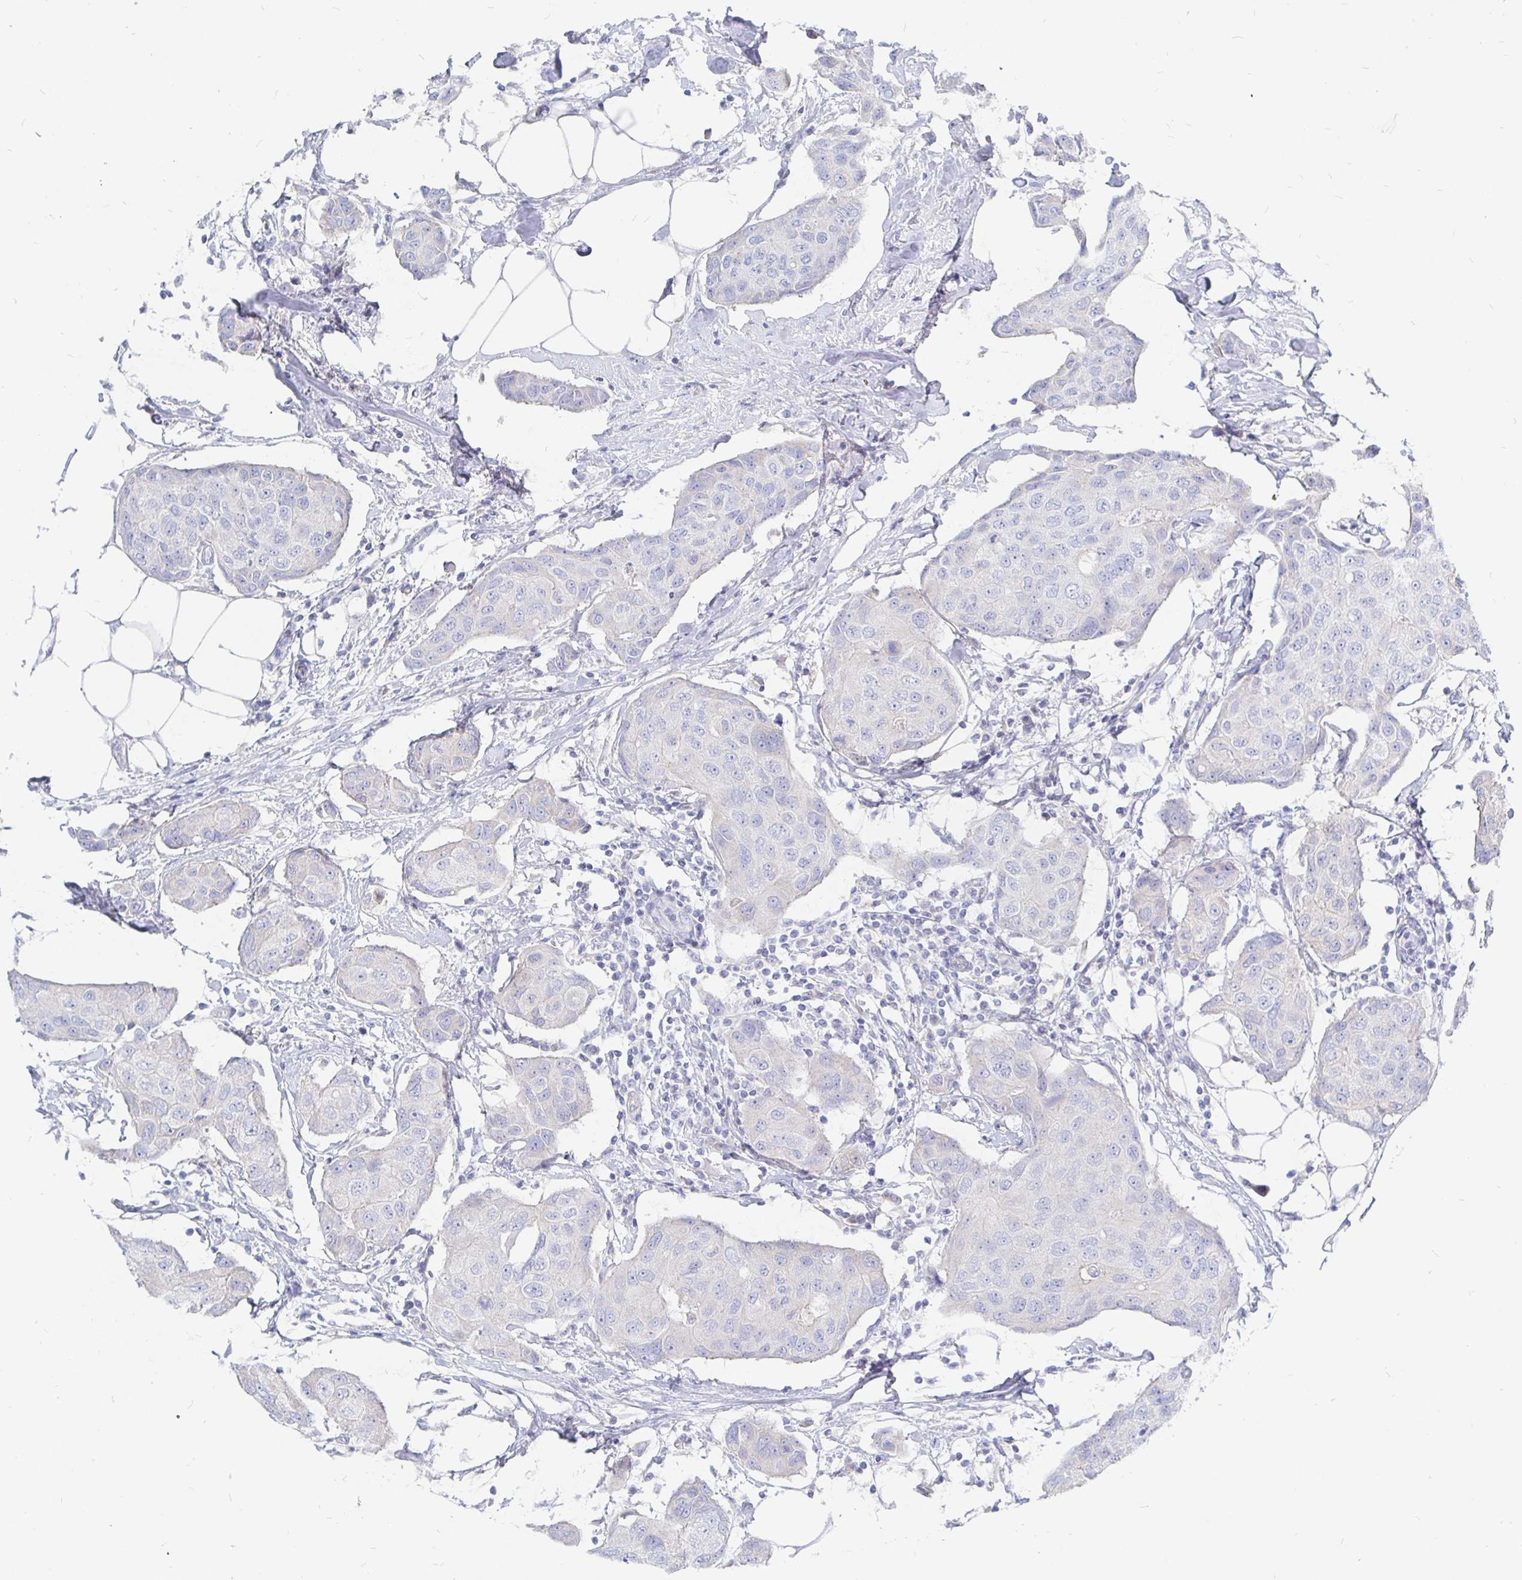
{"staining": {"intensity": "negative", "quantity": "none", "location": "none"}, "tissue": "breast cancer", "cell_type": "Tumor cells", "image_type": "cancer", "snomed": [{"axis": "morphology", "description": "Duct carcinoma"}, {"axis": "topography", "description": "Breast"}, {"axis": "topography", "description": "Lymph node"}], "caption": "Human breast infiltrating ductal carcinoma stained for a protein using immunohistochemistry shows no staining in tumor cells.", "gene": "COX16", "patient": {"sex": "female", "age": 80}}